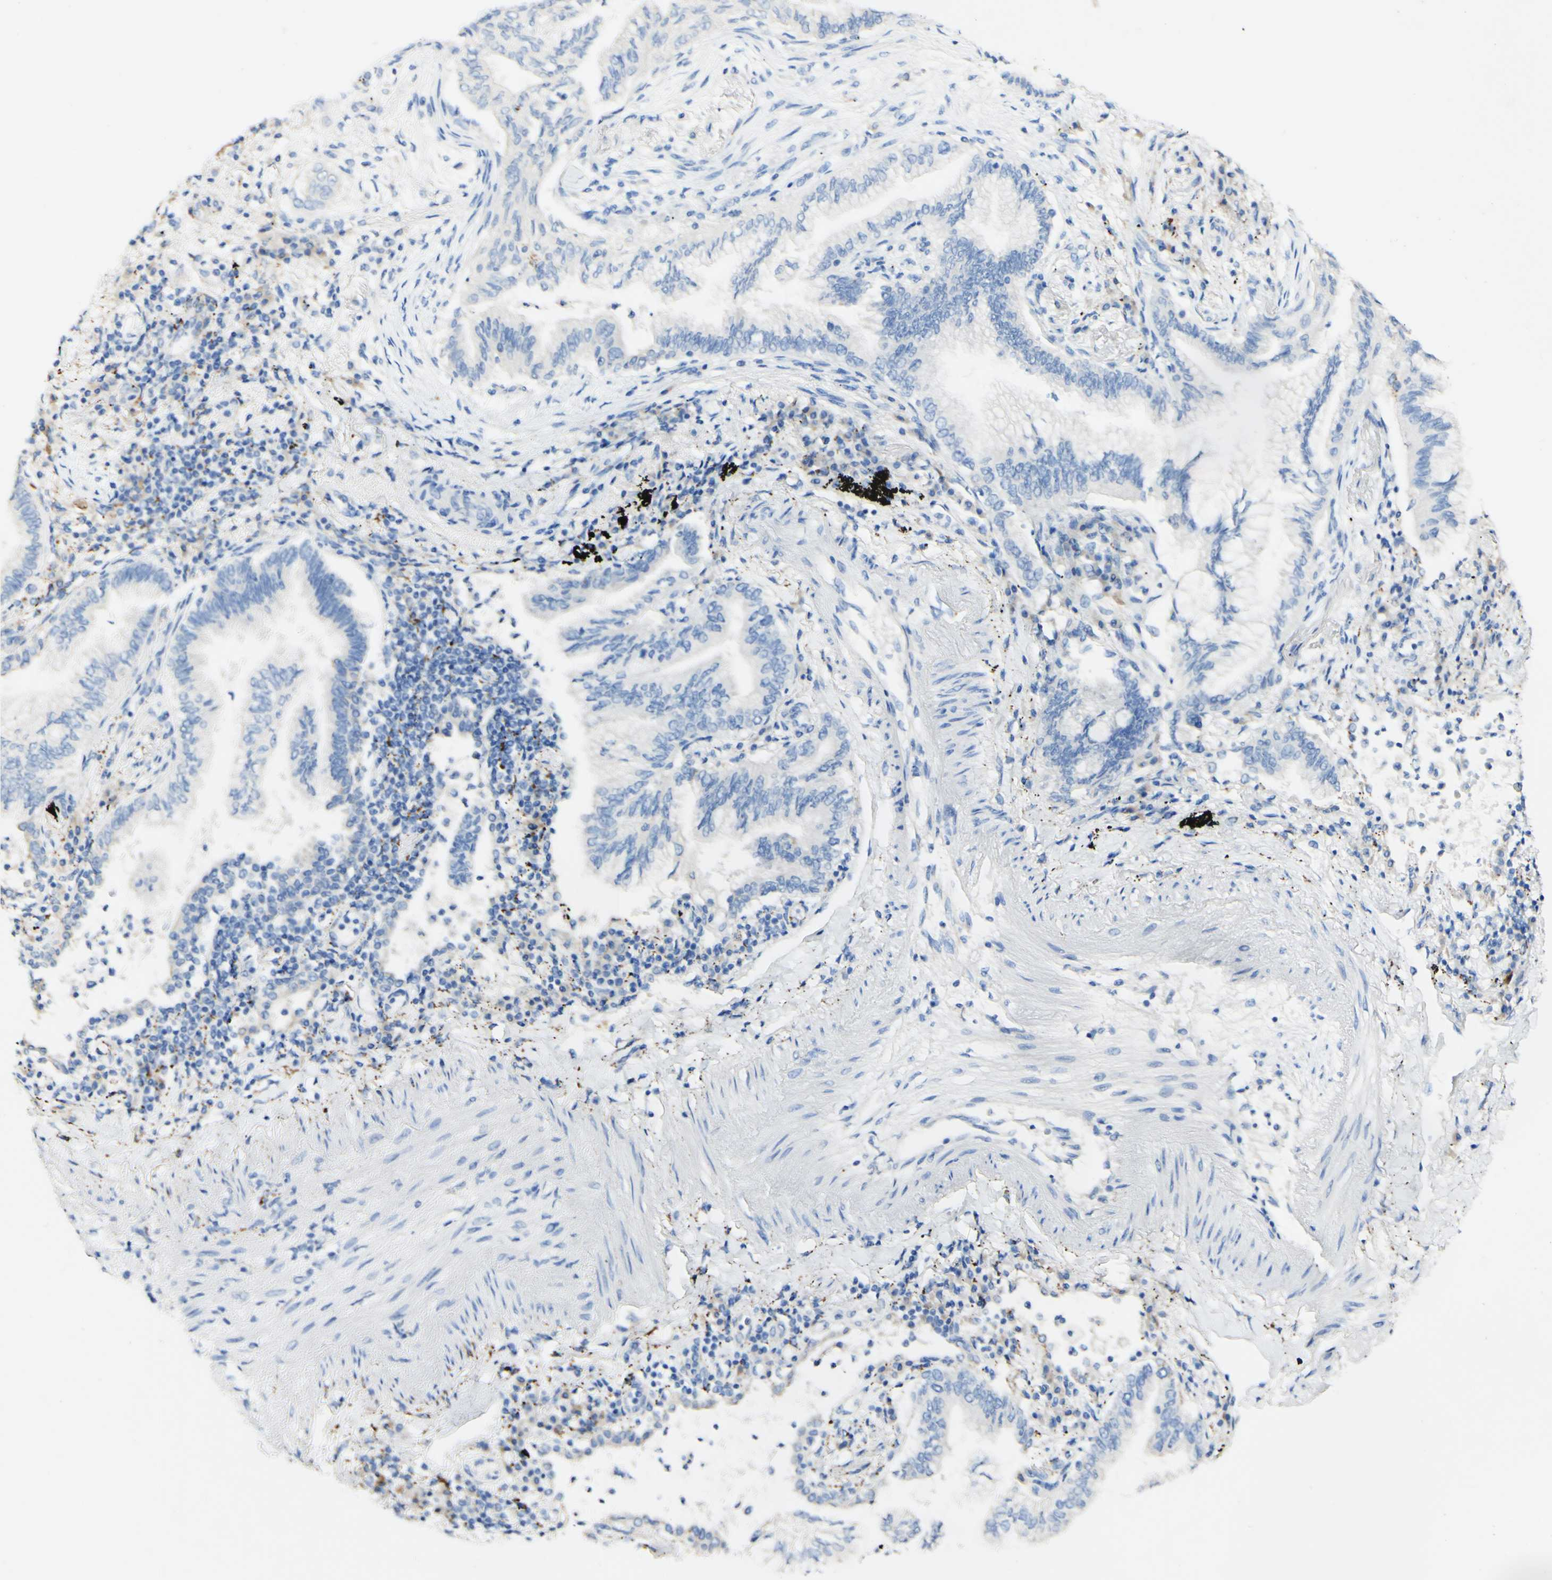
{"staining": {"intensity": "negative", "quantity": "none", "location": "none"}, "tissue": "lung cancer", "cell_type": "Tumor cells", "image_type": "cancer", "snomed": [{"axis": "morphology", "description": "Normal tissue, NOS"}, {"axis": "morphology", "description": "Adenocarcinoma, NOS"}, {"axis": "topography", "description": "Bronchus"}, {"axis": "topography", "description": "Lung"}], "caption": "Immunohistochemistry (IHC) photomicrograph of neoplastic tissue: lung adenocarcinoma stained with DAB displays no significant protein positivity in tumor cells. (DAB (3,3'-diaminobenzidine) IHC, high magnification).", "gene": "FGF4", "patient": {"sex": "female", "age": 70}}